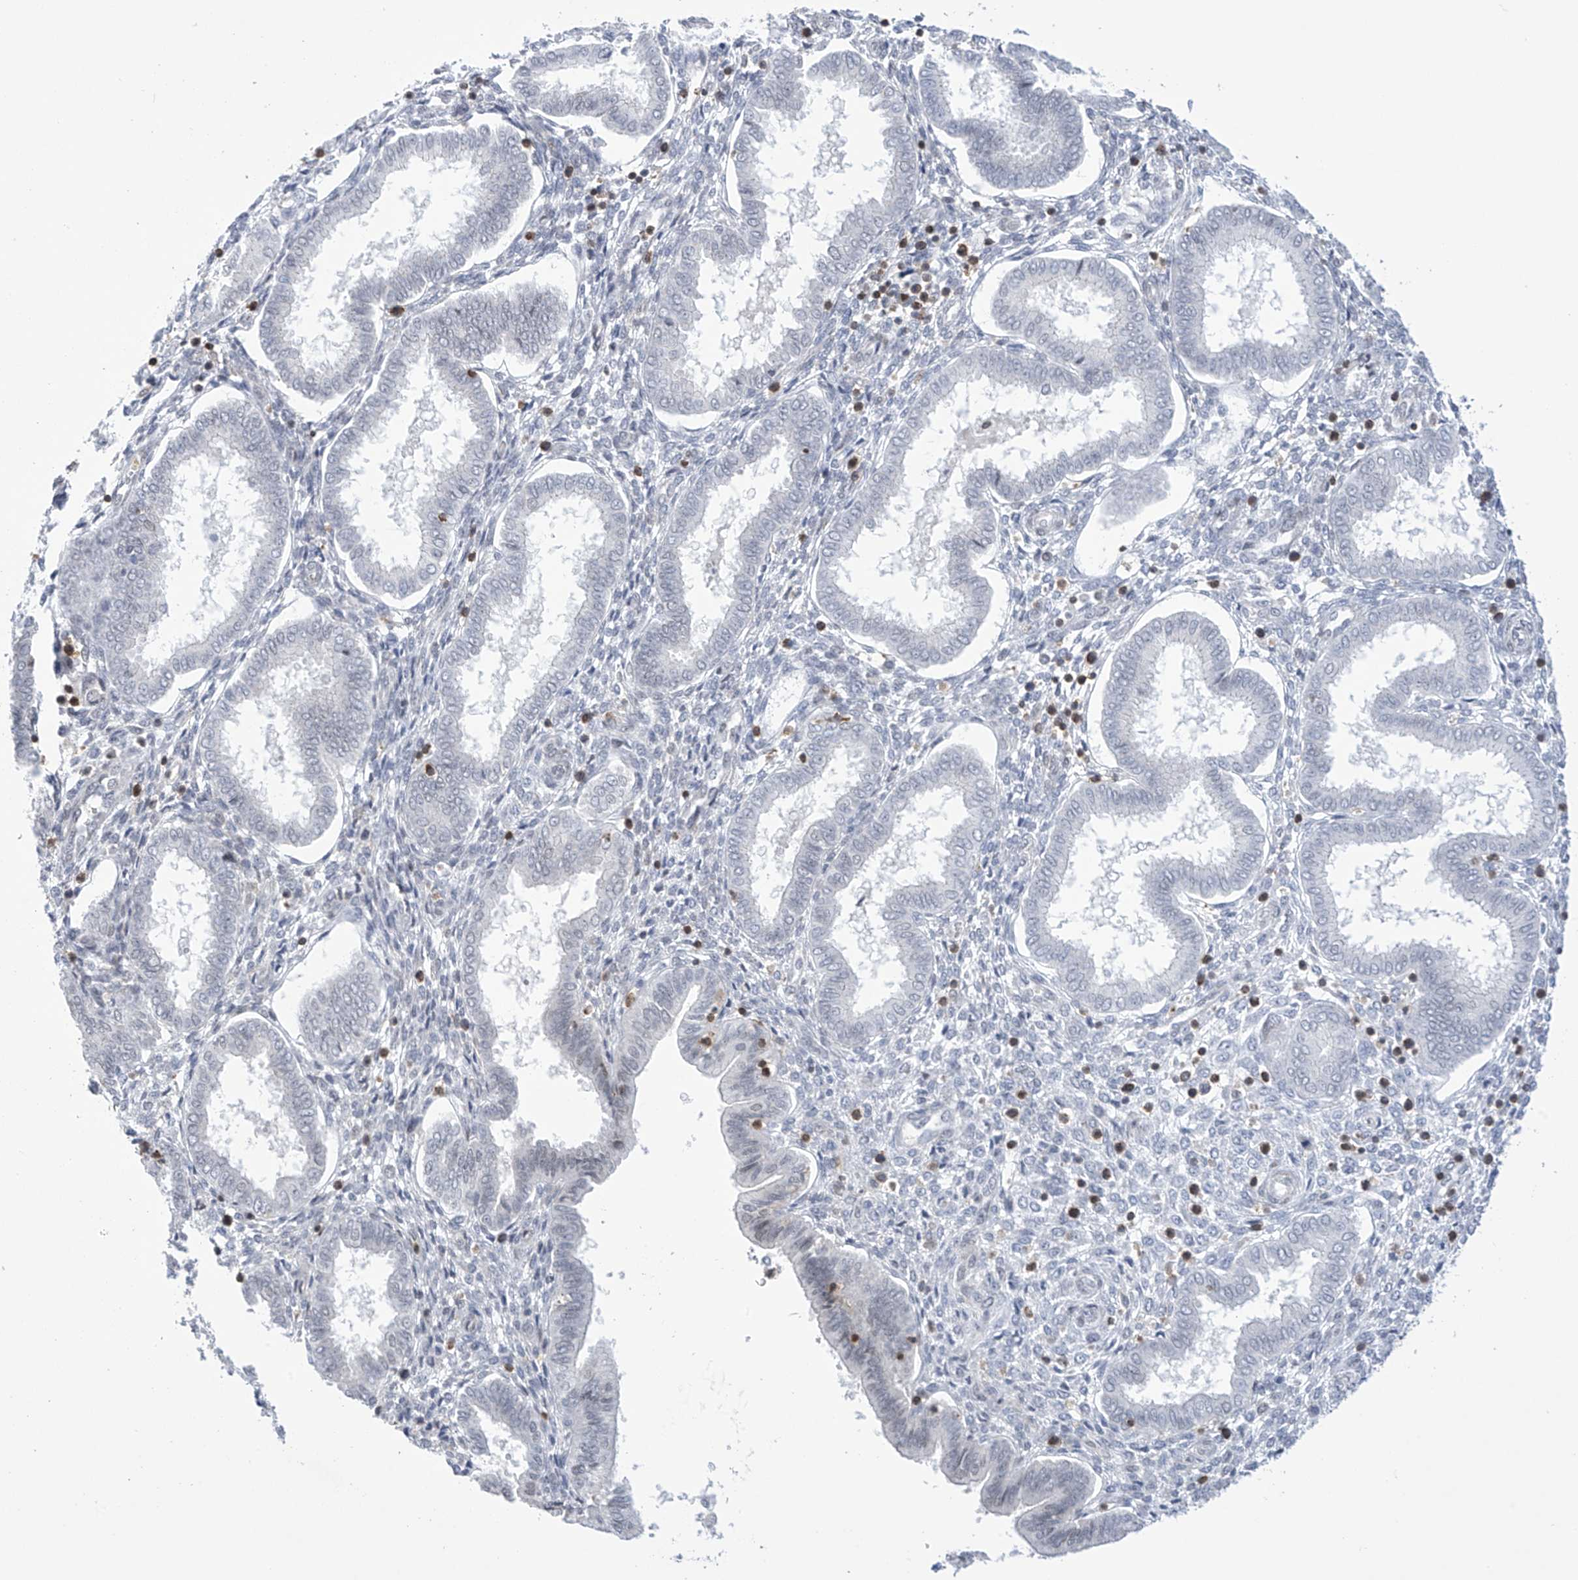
{"staining": {"intensity": "weak", "quantity": "<25%", "location": "cytoplasmic/membranous"}, "tissue": "endometrium", "cell_type": "Cells in endometrial stroma", "image_type": "normal", "snomed": [{"axis": "morphology", "description": "Normal tissue, NOS"}, {"axis": "topography", "description": "Endometrium"}], "caption": "Unremarkable endometrium was stained to show a protein in brown. There is no significant expression in cells in endometrial stroma.", "gene": "MSL3", "patient": {"sex": "female", "age": 24}}